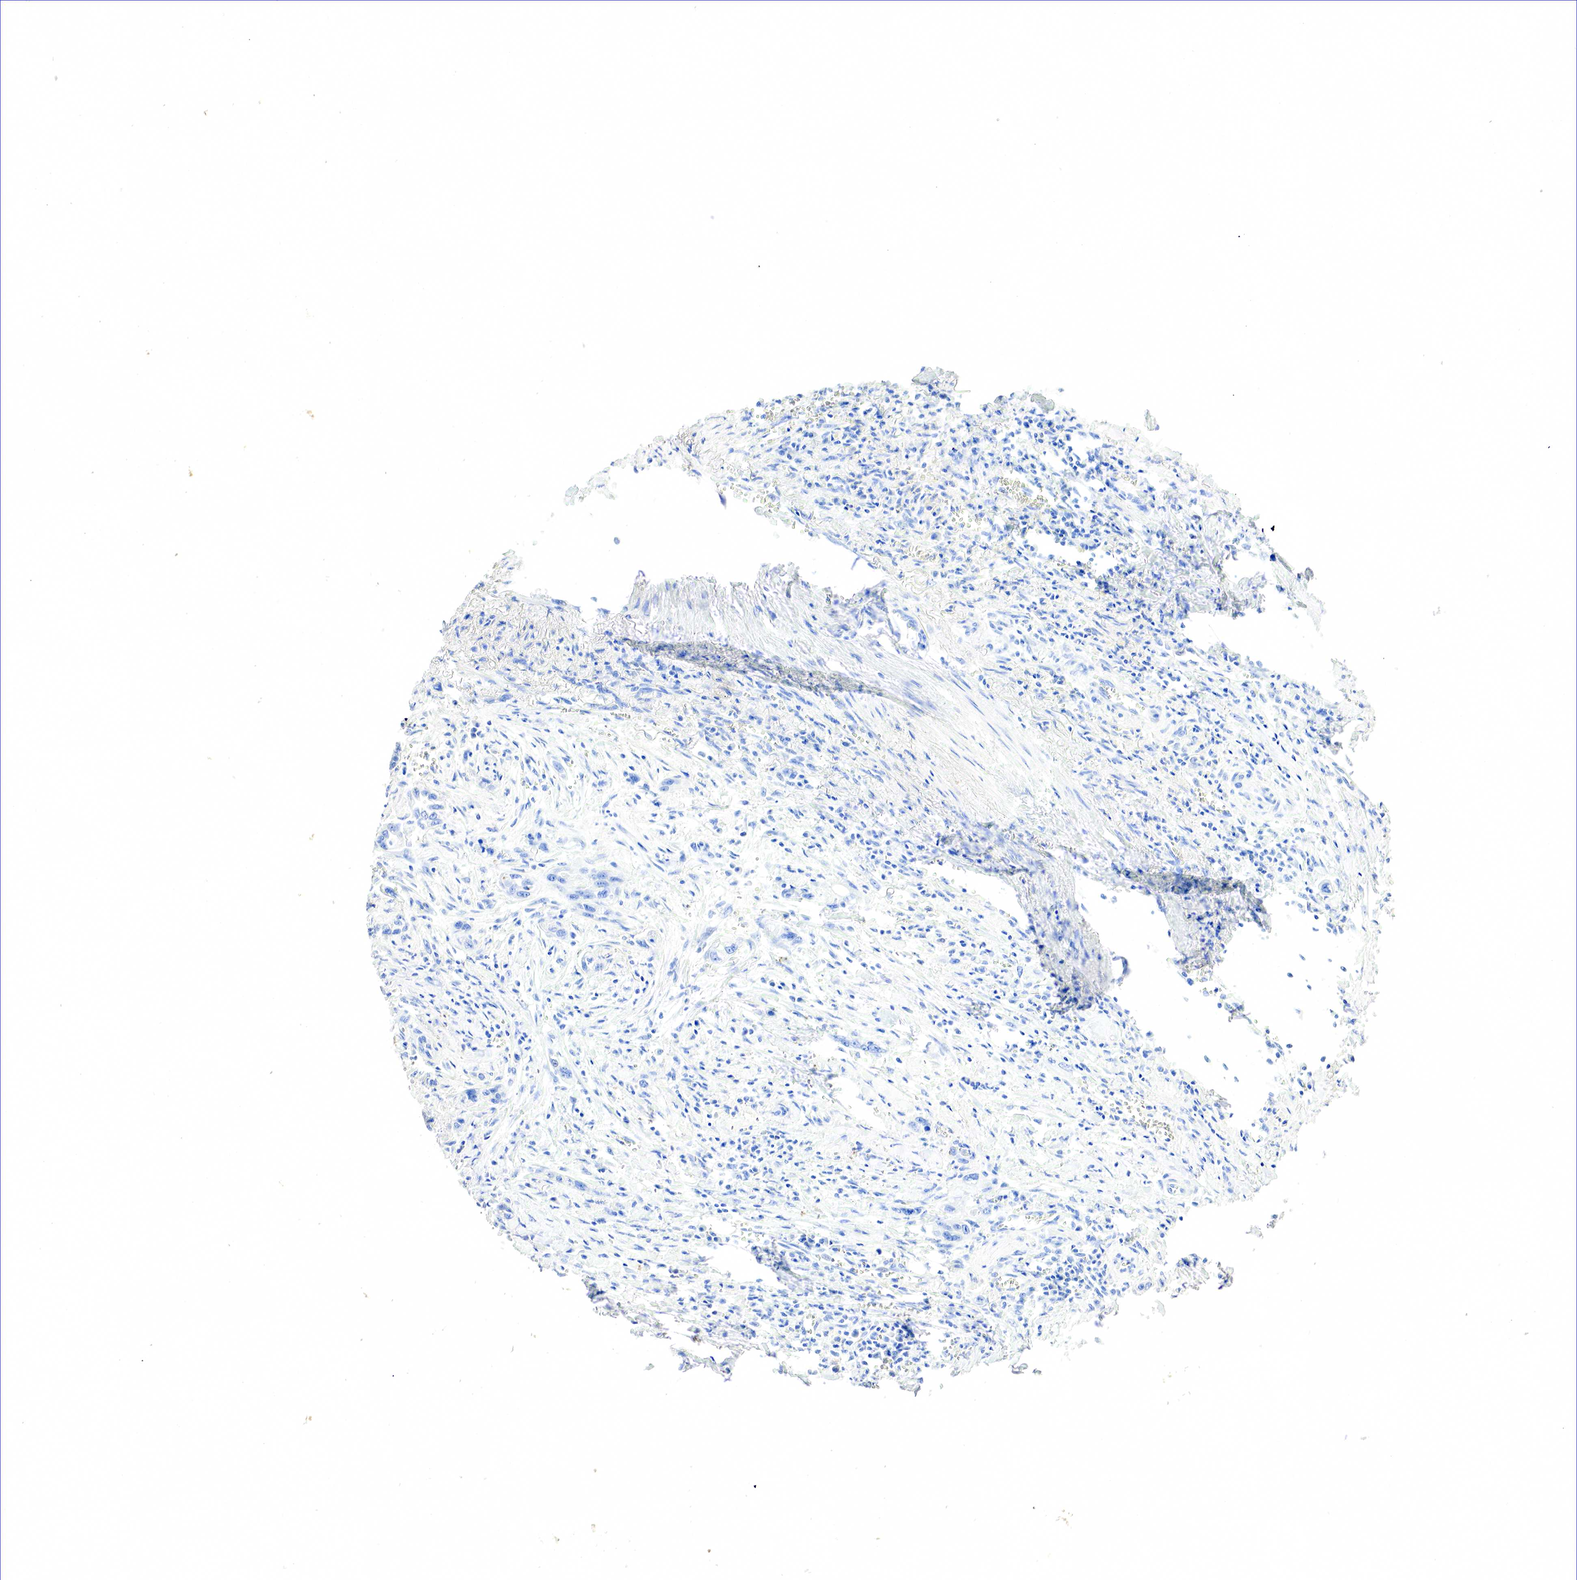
{"staining": {"intensity": "negative", "quantity": "none", "location": "none"}, "tissue": "pancreatic cancer", "cell_type": "Tumor cells", "image_type": "cancer", "snomed": [{"axis": "morphology", "description": "Adenocarcinoma, NOS"}, {"axis": "topography", "description": "Pancreas"}], "caption": "The immunohistochemistry (IHC) image has no significant expression in tumor cells of pancreatic adenocarcinoma tissue.", "gene": "SST", "patient": {"sex": "male", "age": 69}}